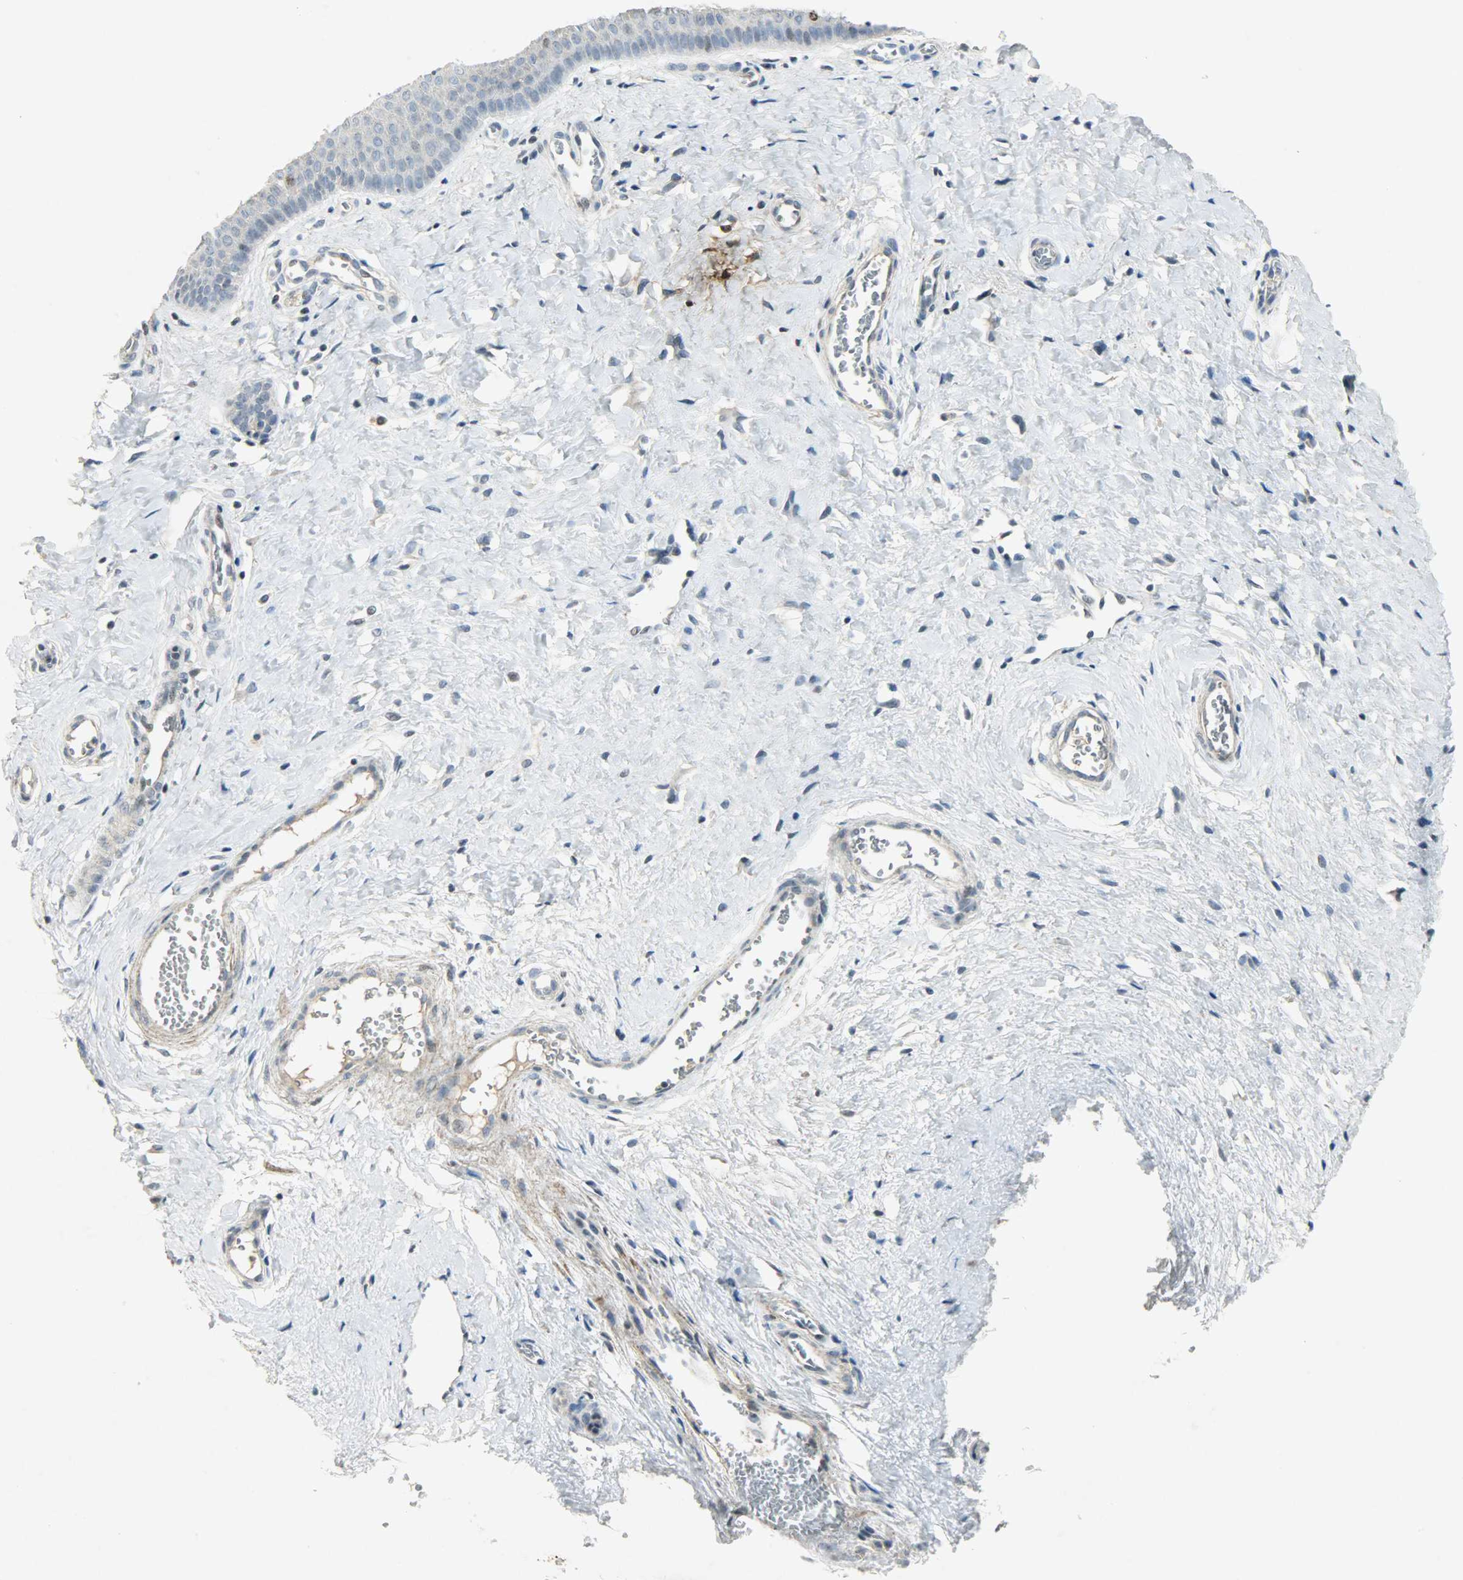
{"staining": {"intensity": "negative", "quantity": "none", "location": "none"}, "tissue": "cervix", "cell_type": "Glandular cells", "image_type": "normal", "snomed": [{"axis": "morphology", "description": "Normal tissue, NOS"}, {"axis": "topography", "description": "Cervix"}], "caption": "The IHC image has no significant staining in glandular cells of cervix.", "gene": "AURKB", "patient": {"sex": "female", "age": 55}}